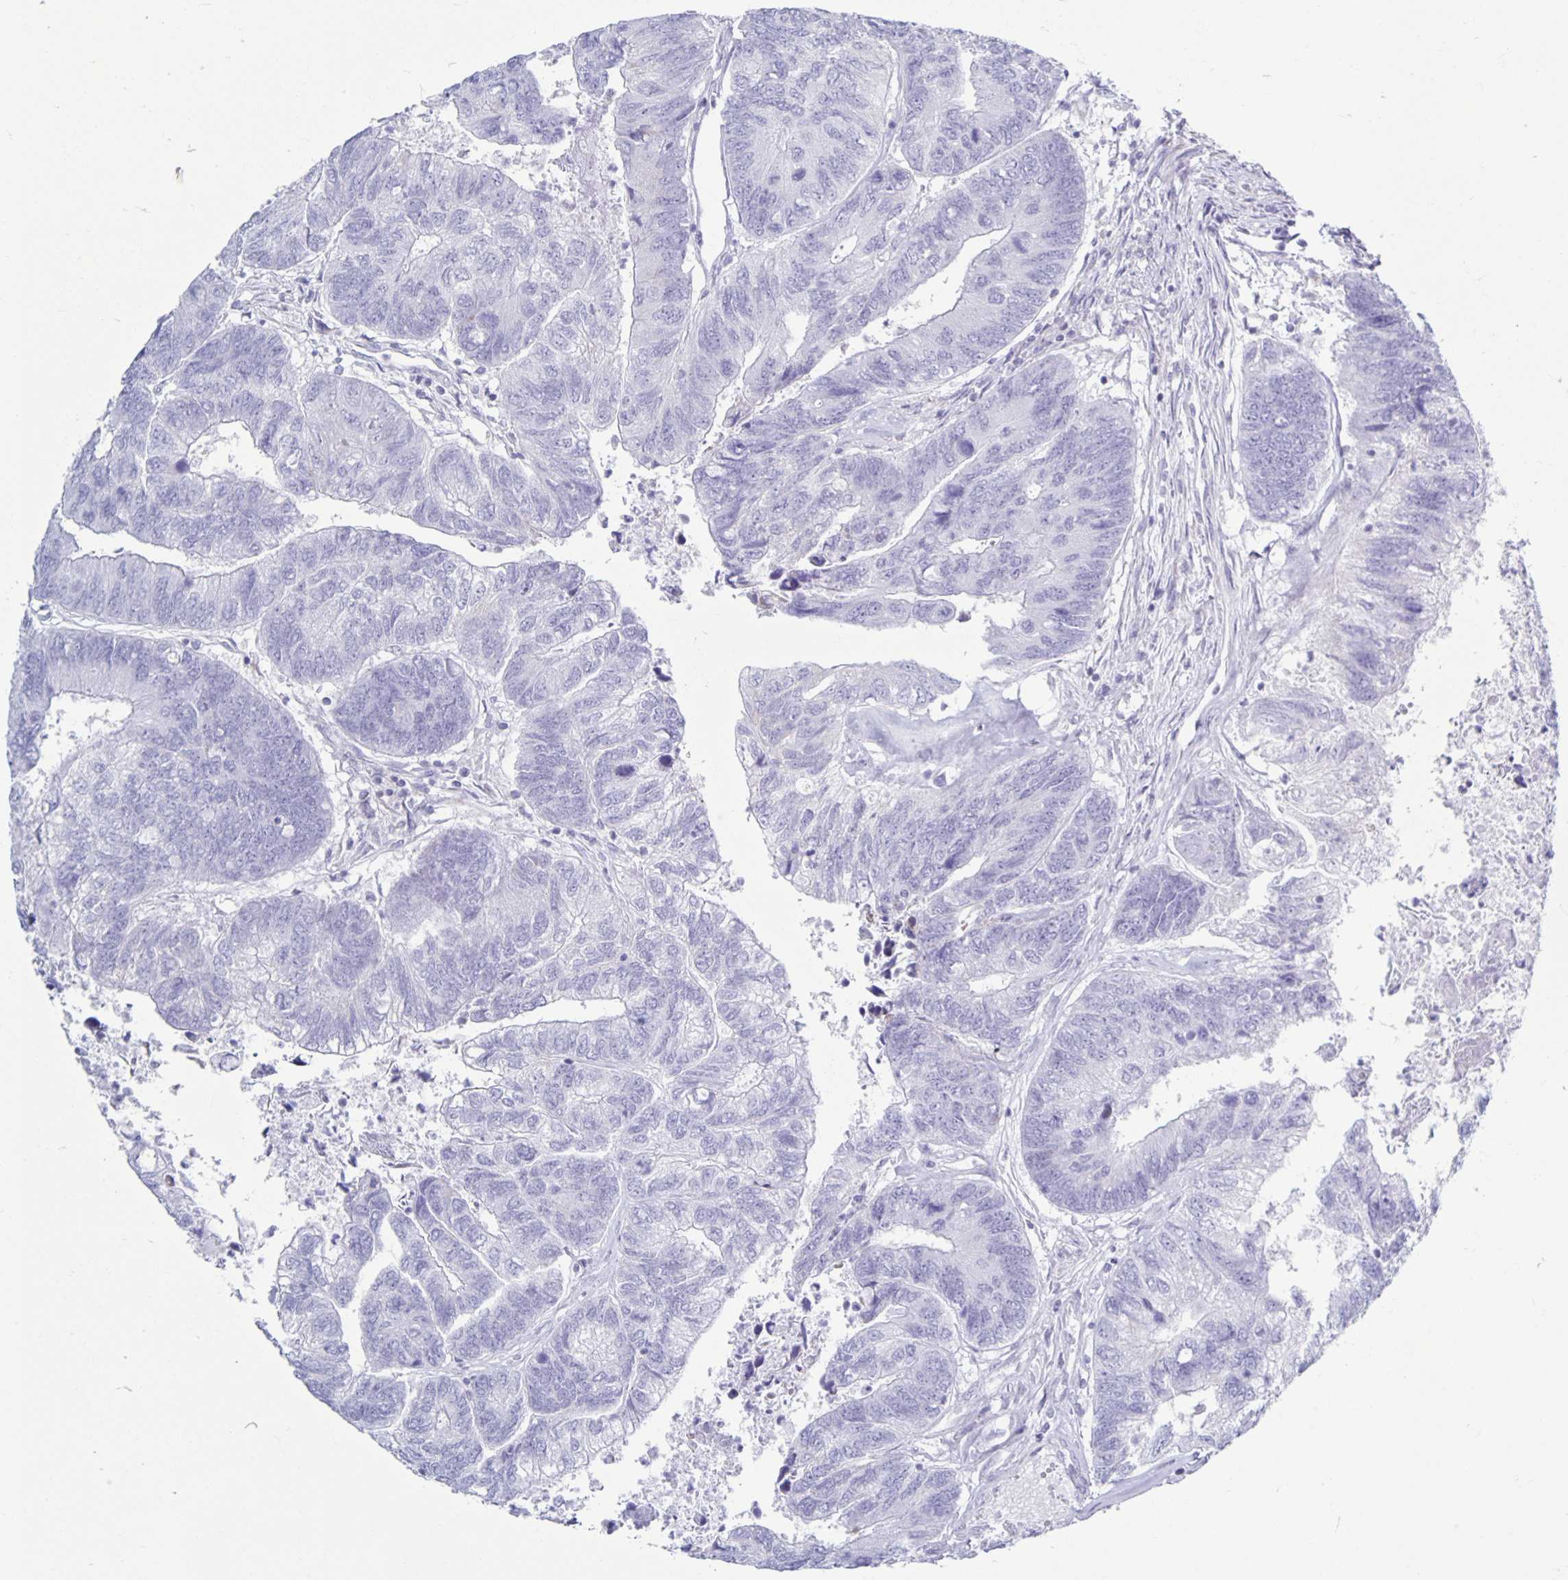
{"staining": {"intensity": "negative", "quantity": "none", "location": "none"}, "tissue": "colorectal cancer", "cell_type": "Tumor cells", "image_type": "cancer", "snomed": [{"axis": "morphology", "description": "Adenocarcinoma, NOS"}, {"axis": "topography", "description": "Colon"}], "caption": "Photomicrograph shows no significant protein staining in tumor cells of adenocarcinoma (colorectal).", "gene": "CT45A5", "patient": {"sex": "female", "age": 67}}